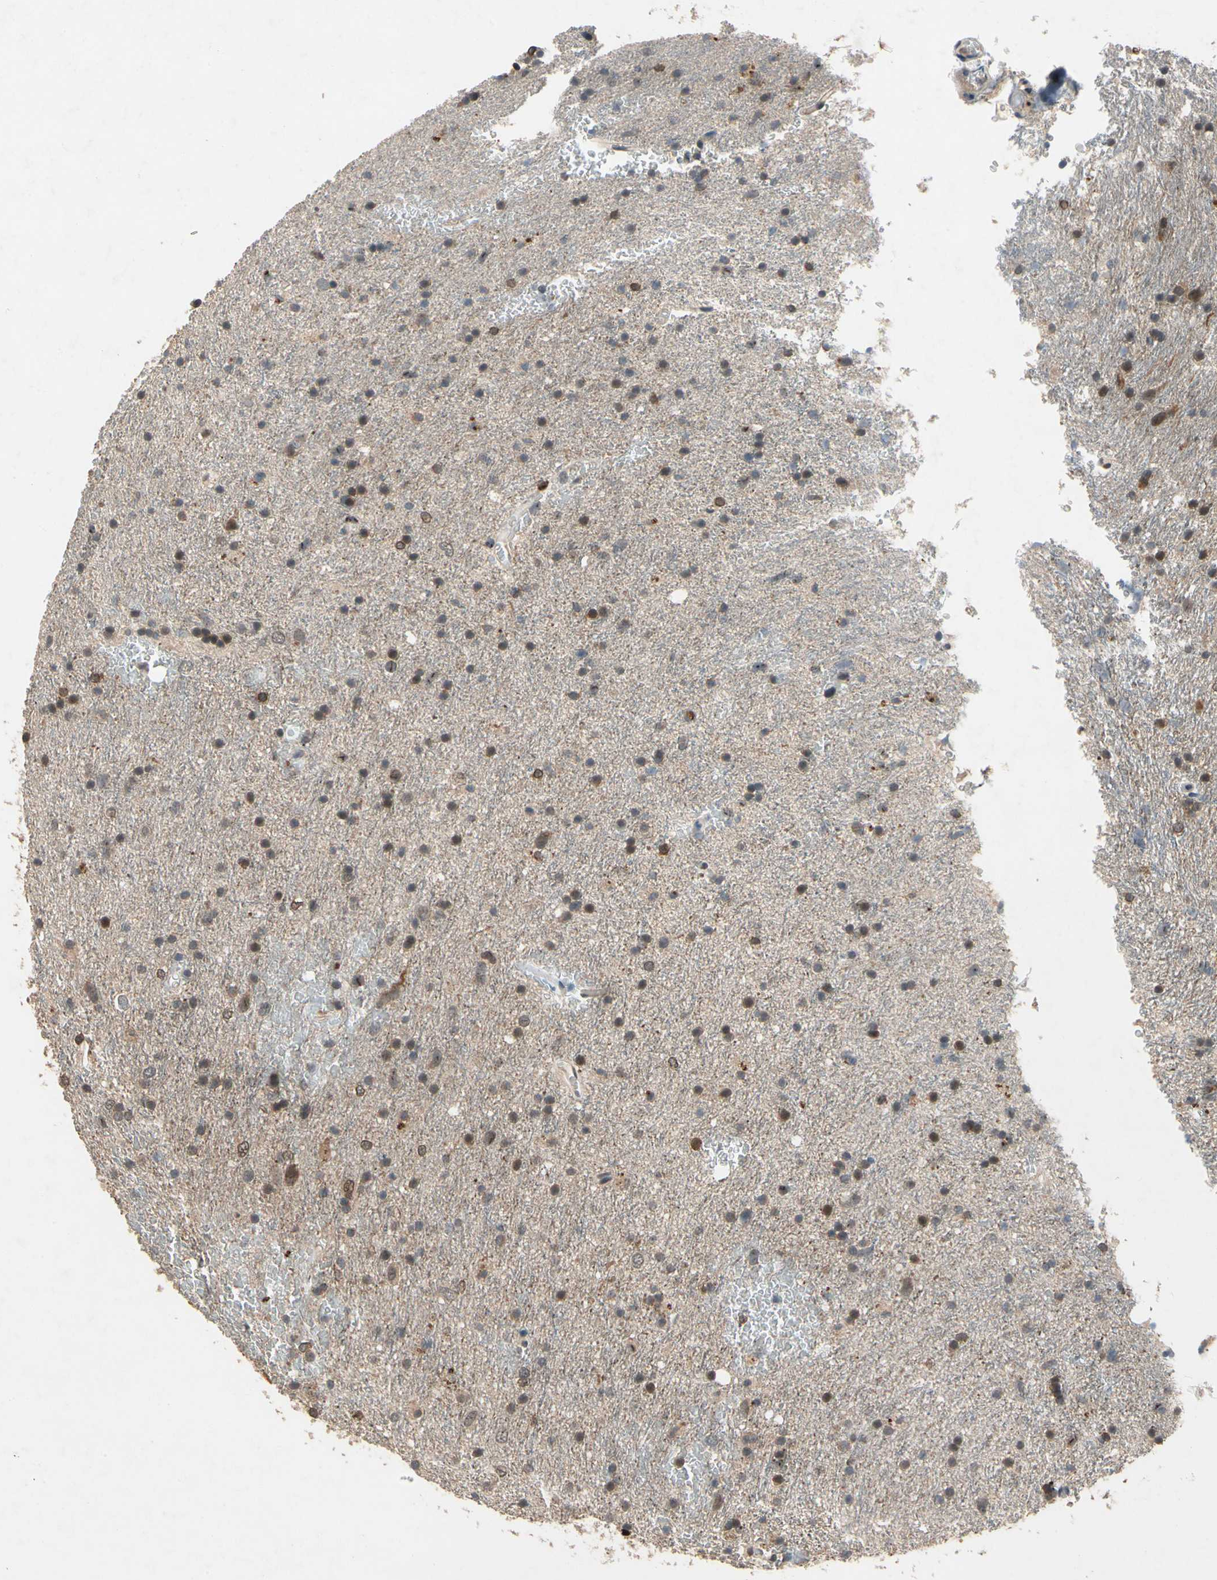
{"staining": {"intensity": "moderate", "quantity": "25%-75%", "location": "cytoplasmic/membranous,nuclear"}, "tissue": "glioma", "cell_type": "Tumor cells", "image_type": "cancer", "snomed": [{"axis": "morphology", "description": "Glioma, malignant, Low grade"}, {"axis": "topography", "description": "Brain"}], "caption": "Glioma tissue shows moderate cytoplasmic/membranous and nuclear staining in approximately 25%-75% of tumor cells, visualized by immunohistochemistry.", "gene": "DPY19L3", "patient": {"sex": "male", "age": 77}}